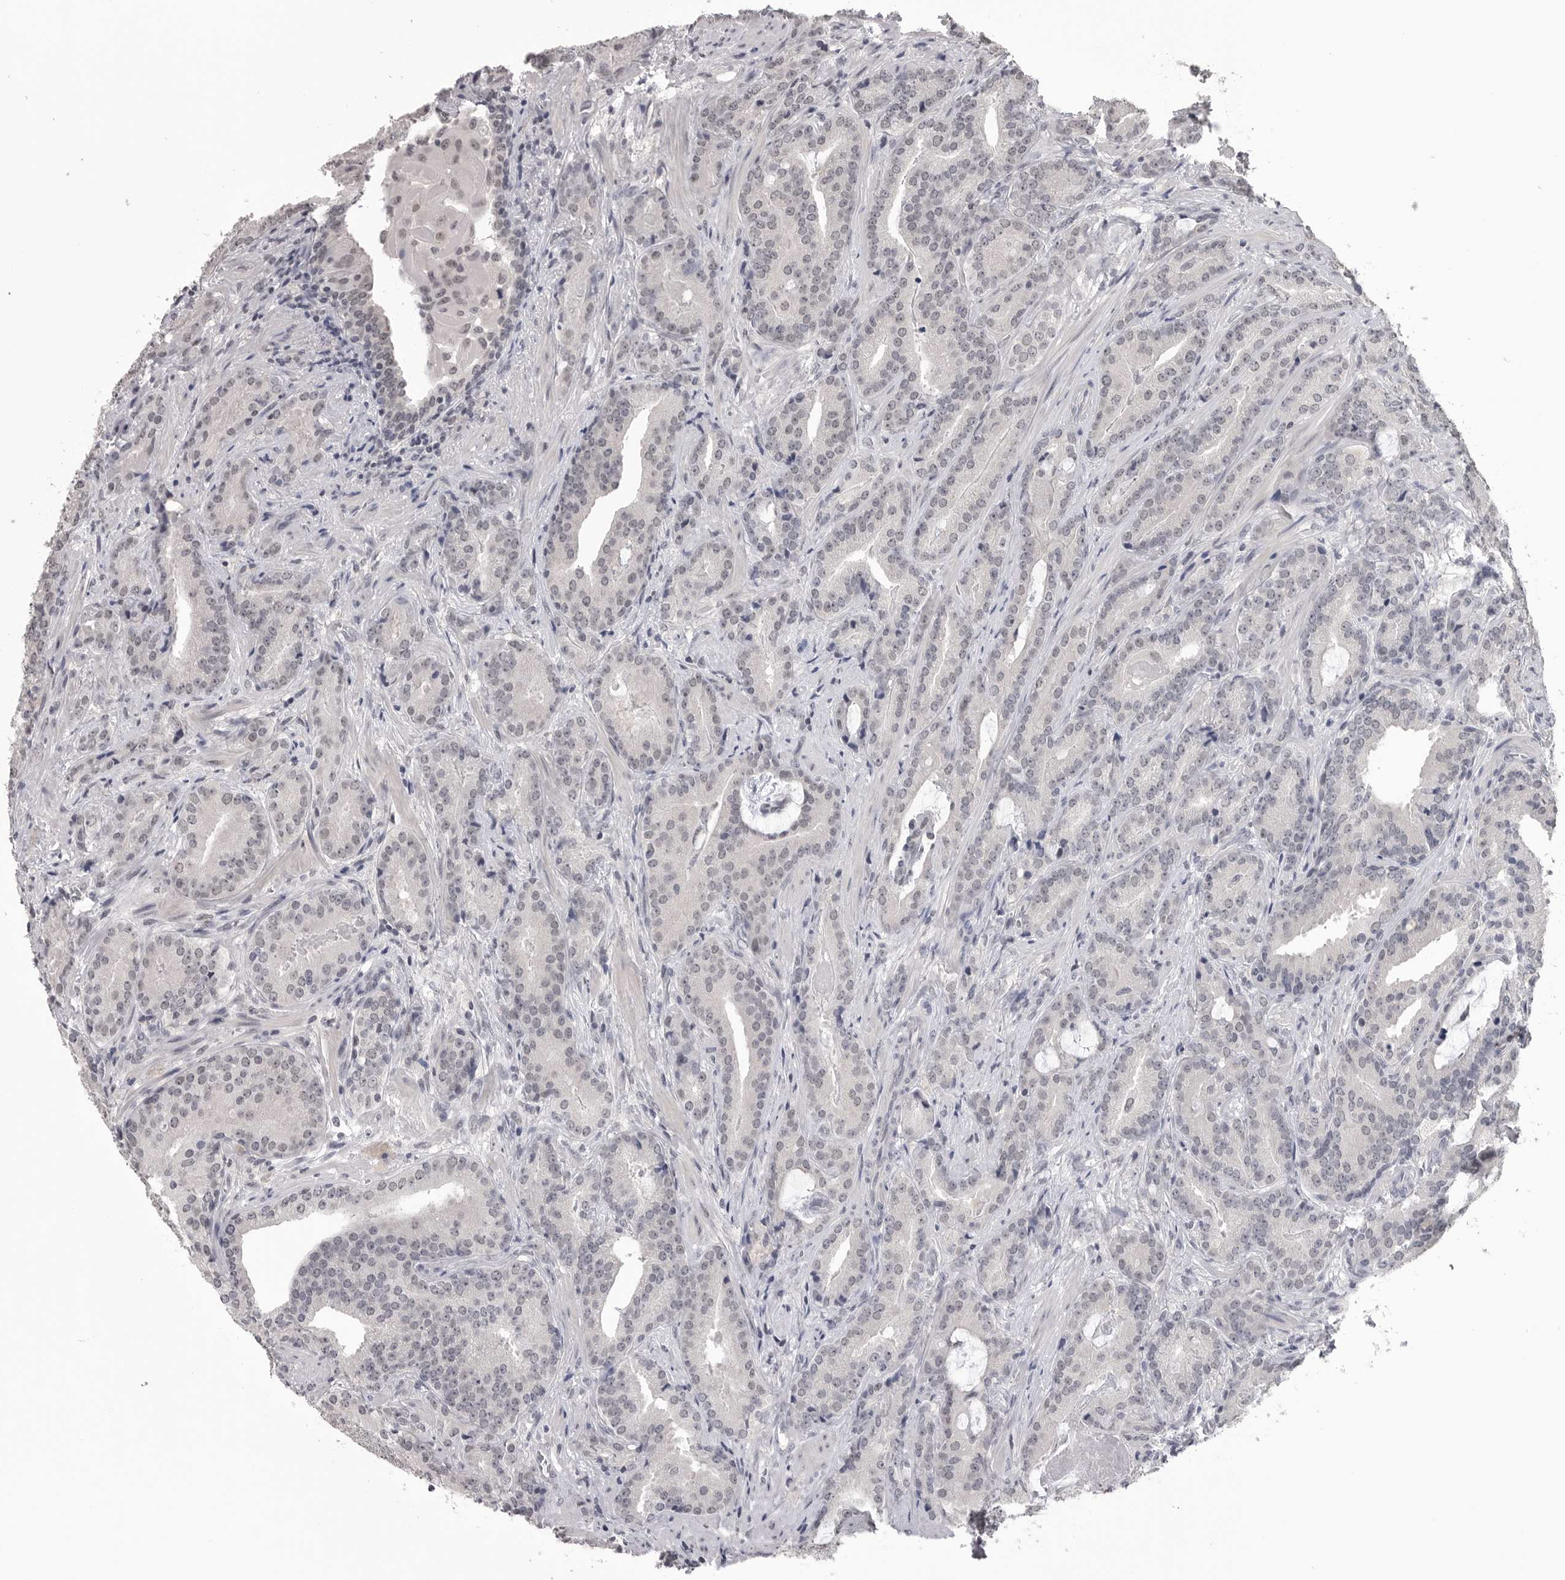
{"staining": {"intensity": "negative", "quantity": "none", "location": "none"}, "tissue": "prostate cancer", "cell_type": "Tumor cells", "image_type": "cancer", "snomed": [{"axis": "morphology", "description": "Adenocarcinoma, Low grade"}, {"axis": "topography", "description": "Prostate"}], "caption": "IHC of prostate adenocarcinoma (low-grade) reveals no expression in tumor cells. (Brightfield microscopy of DAB (3,3'-diaminobenzidine) IHC at high magnification).", "gene": "DLG2", "patient": {"sex": "male", "age": 67}}